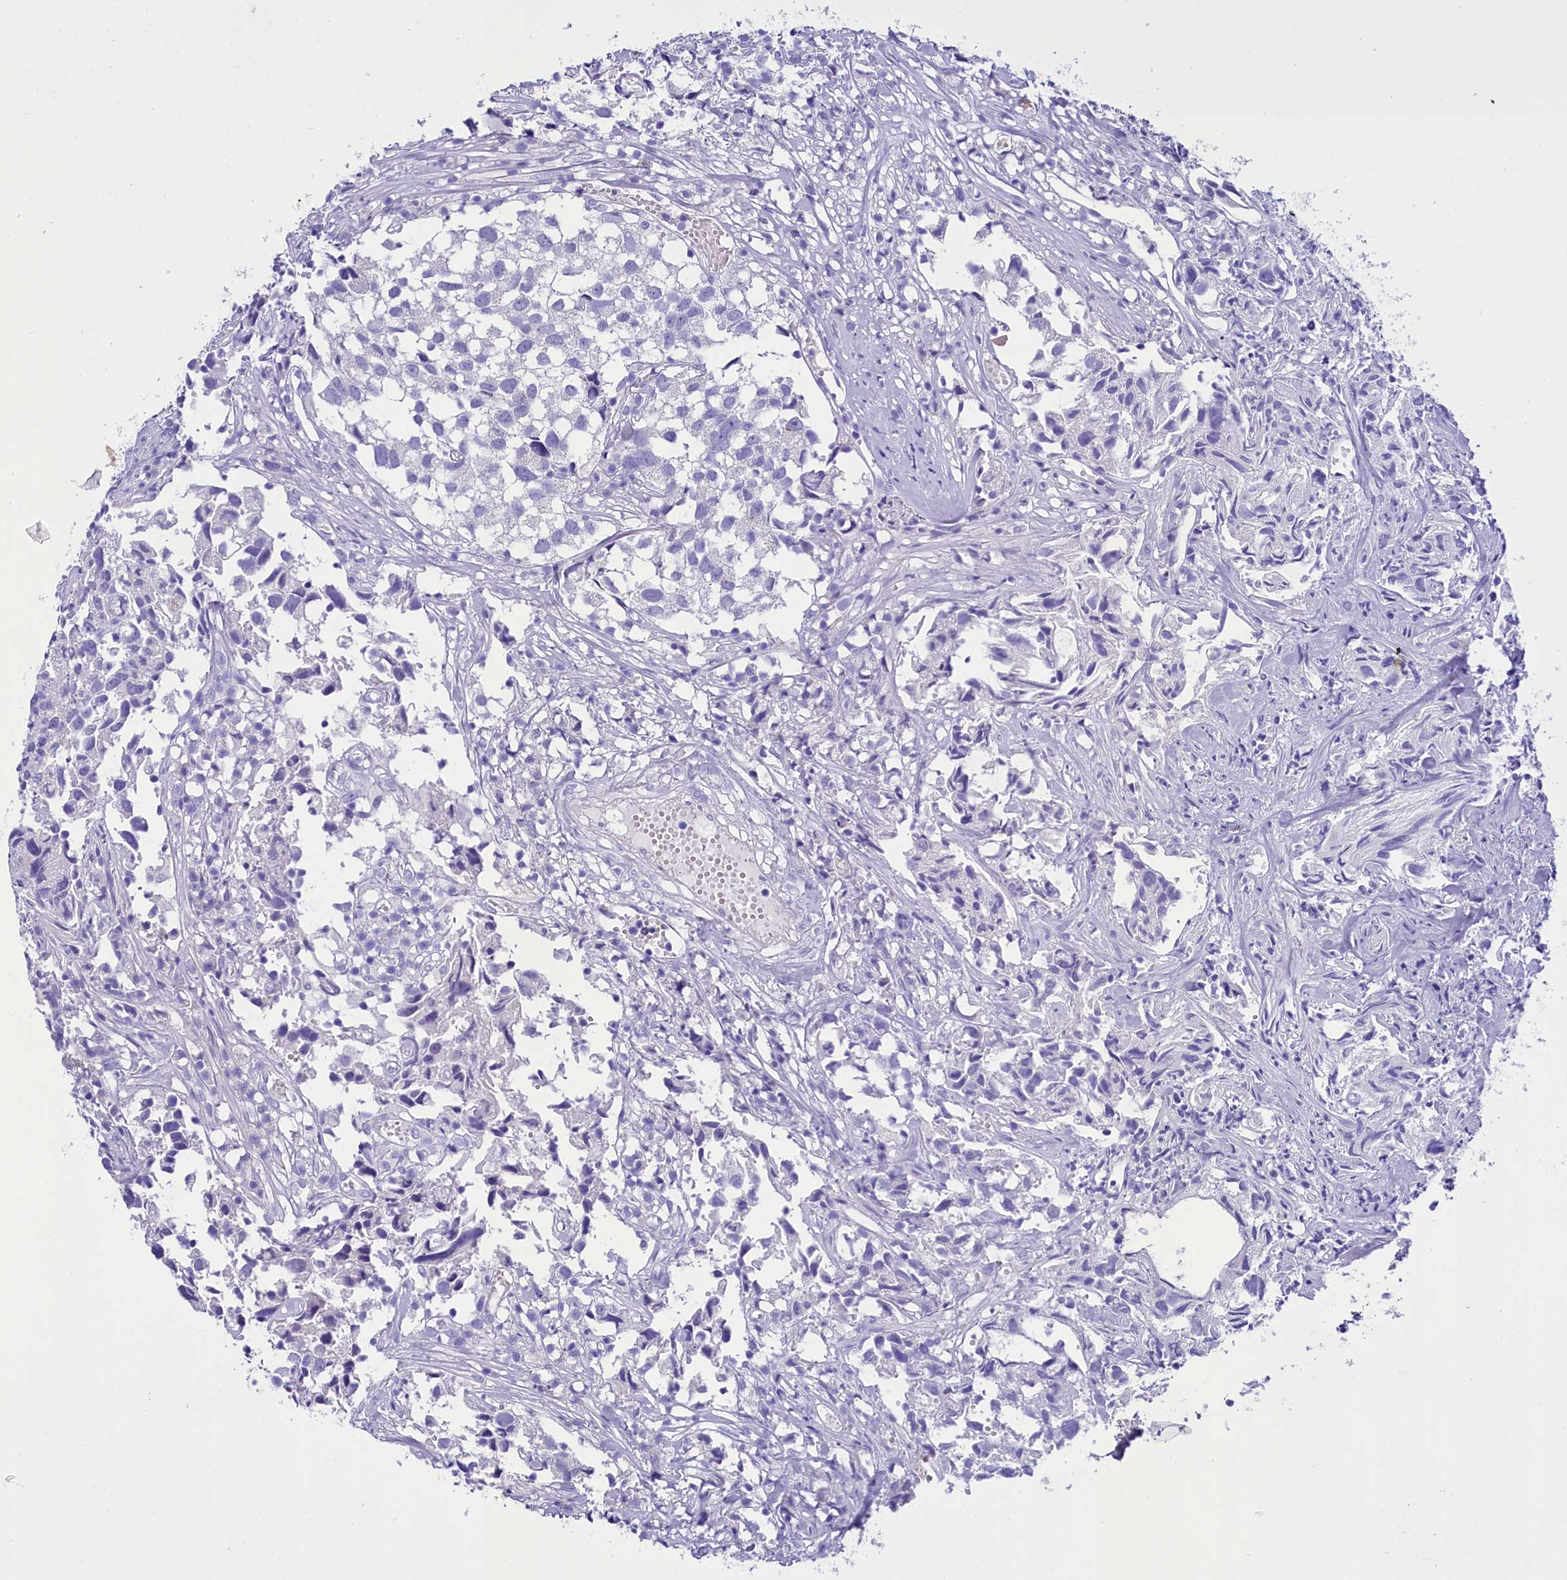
{"staining": {"intensity": "negative", "quantity": "none", "location": "none"}, "tissue": "urothelial cancer", "cell_type": "Tumor cells", "image_type": "cancer", "snomed": [{"axis": "morphology", "description": "Urothelial carcinoma, High grade"}, {"axis": "topography", "description": "Urinary bladder"}], "caption": "Image shows no protein staining in tumor cells of urothelial cancer tissue.", "gene": "TTC36", "patient": {"sex": "female", "age": 75}}